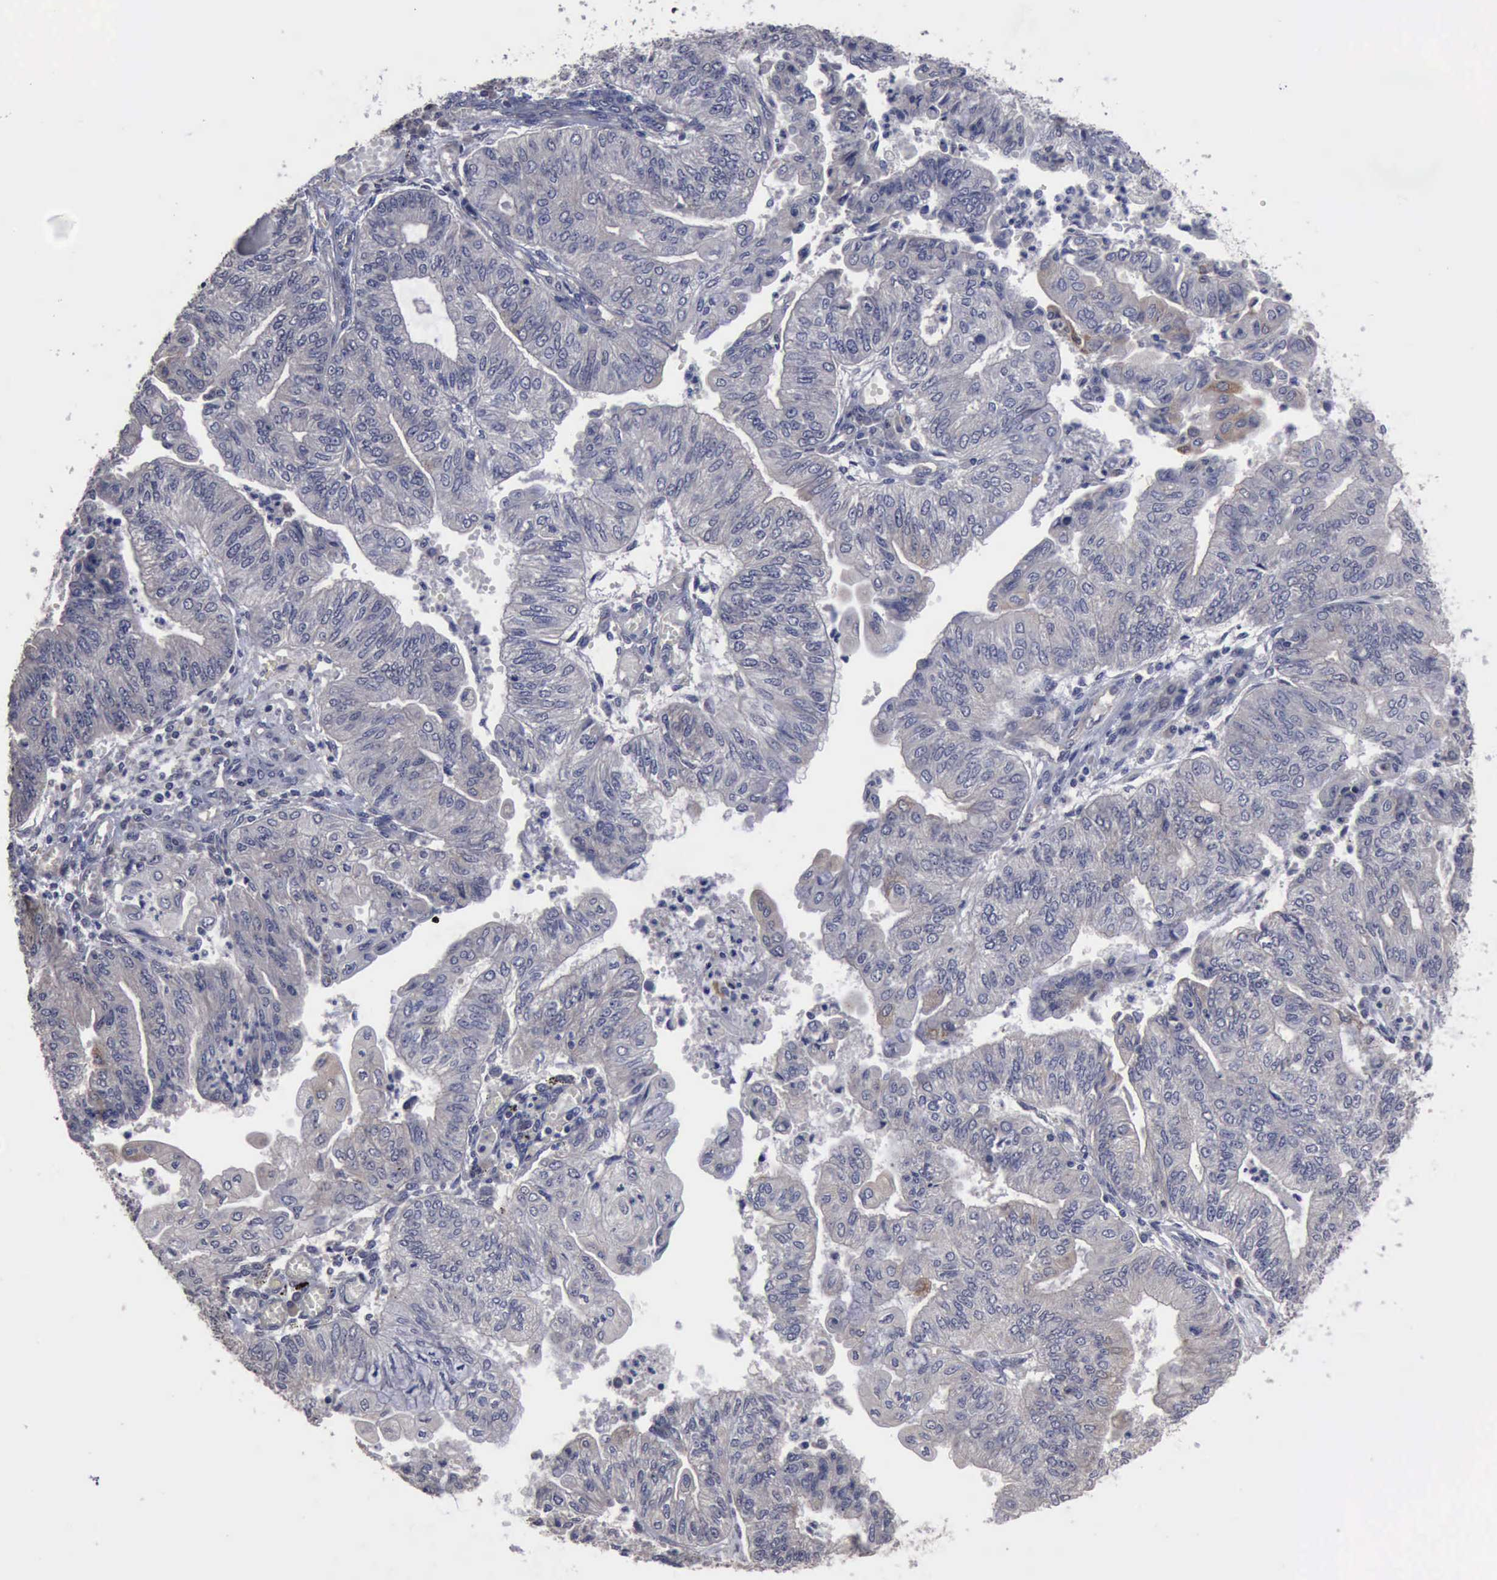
{"staining": {"intensity": "negative", "quantity": "none", "location": "none"}, "tissue": "endometrial cancer", "cell_type": "Tumor cells", "image_type": "cancer", "snomed": [{"axis": "morphology", "description": "Adenocarcinoma, NOS"}, {"axis": "topography", "description": "Endometrium"}], "caption": "High magnification brightfield microscopy of endometrial cancer stained with DAB (brown) and counterstained with hematoxylin (blue): tumor cells show no significant expression.", "gene": "CRKL", "patient": {"sex": "female", "age": 59}}